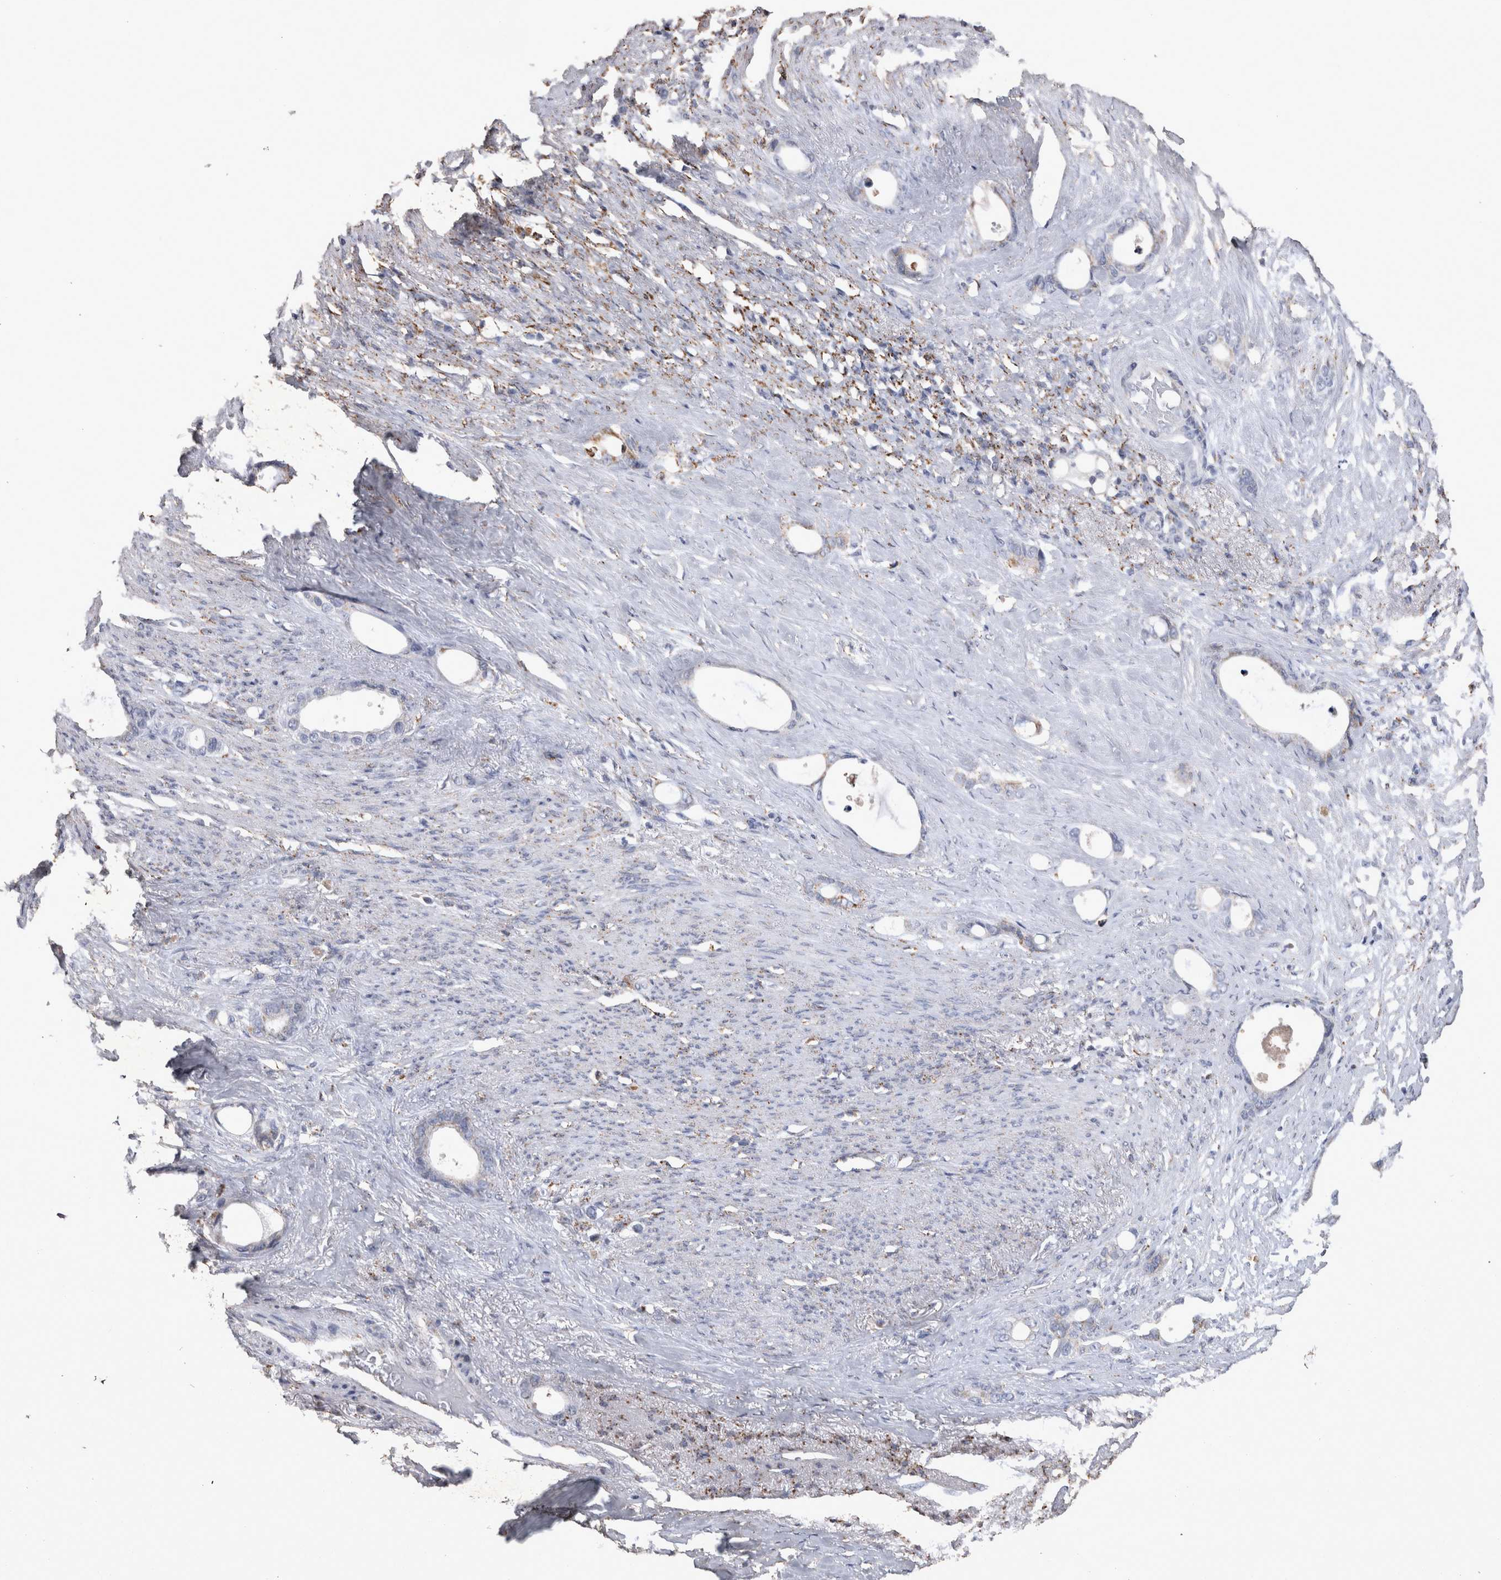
{"staining": {"intensity": "negative", "quantity": "none", "location": "none"}, "tissue": "stomach cancer", "cell_type": "Tumor cells", "image_type": "cancer", "snomed": [{"axis": "morphology", "description": "Adenocarcinoma, NOS"}, {"axis": "topography", "description": "Stomach"}], "caption": "Tumor cells are negative for brown protein staining in adenocarcinoma (stomach).", "gene": "DKK3", "patient": {"sex": "female", "age": 75}}